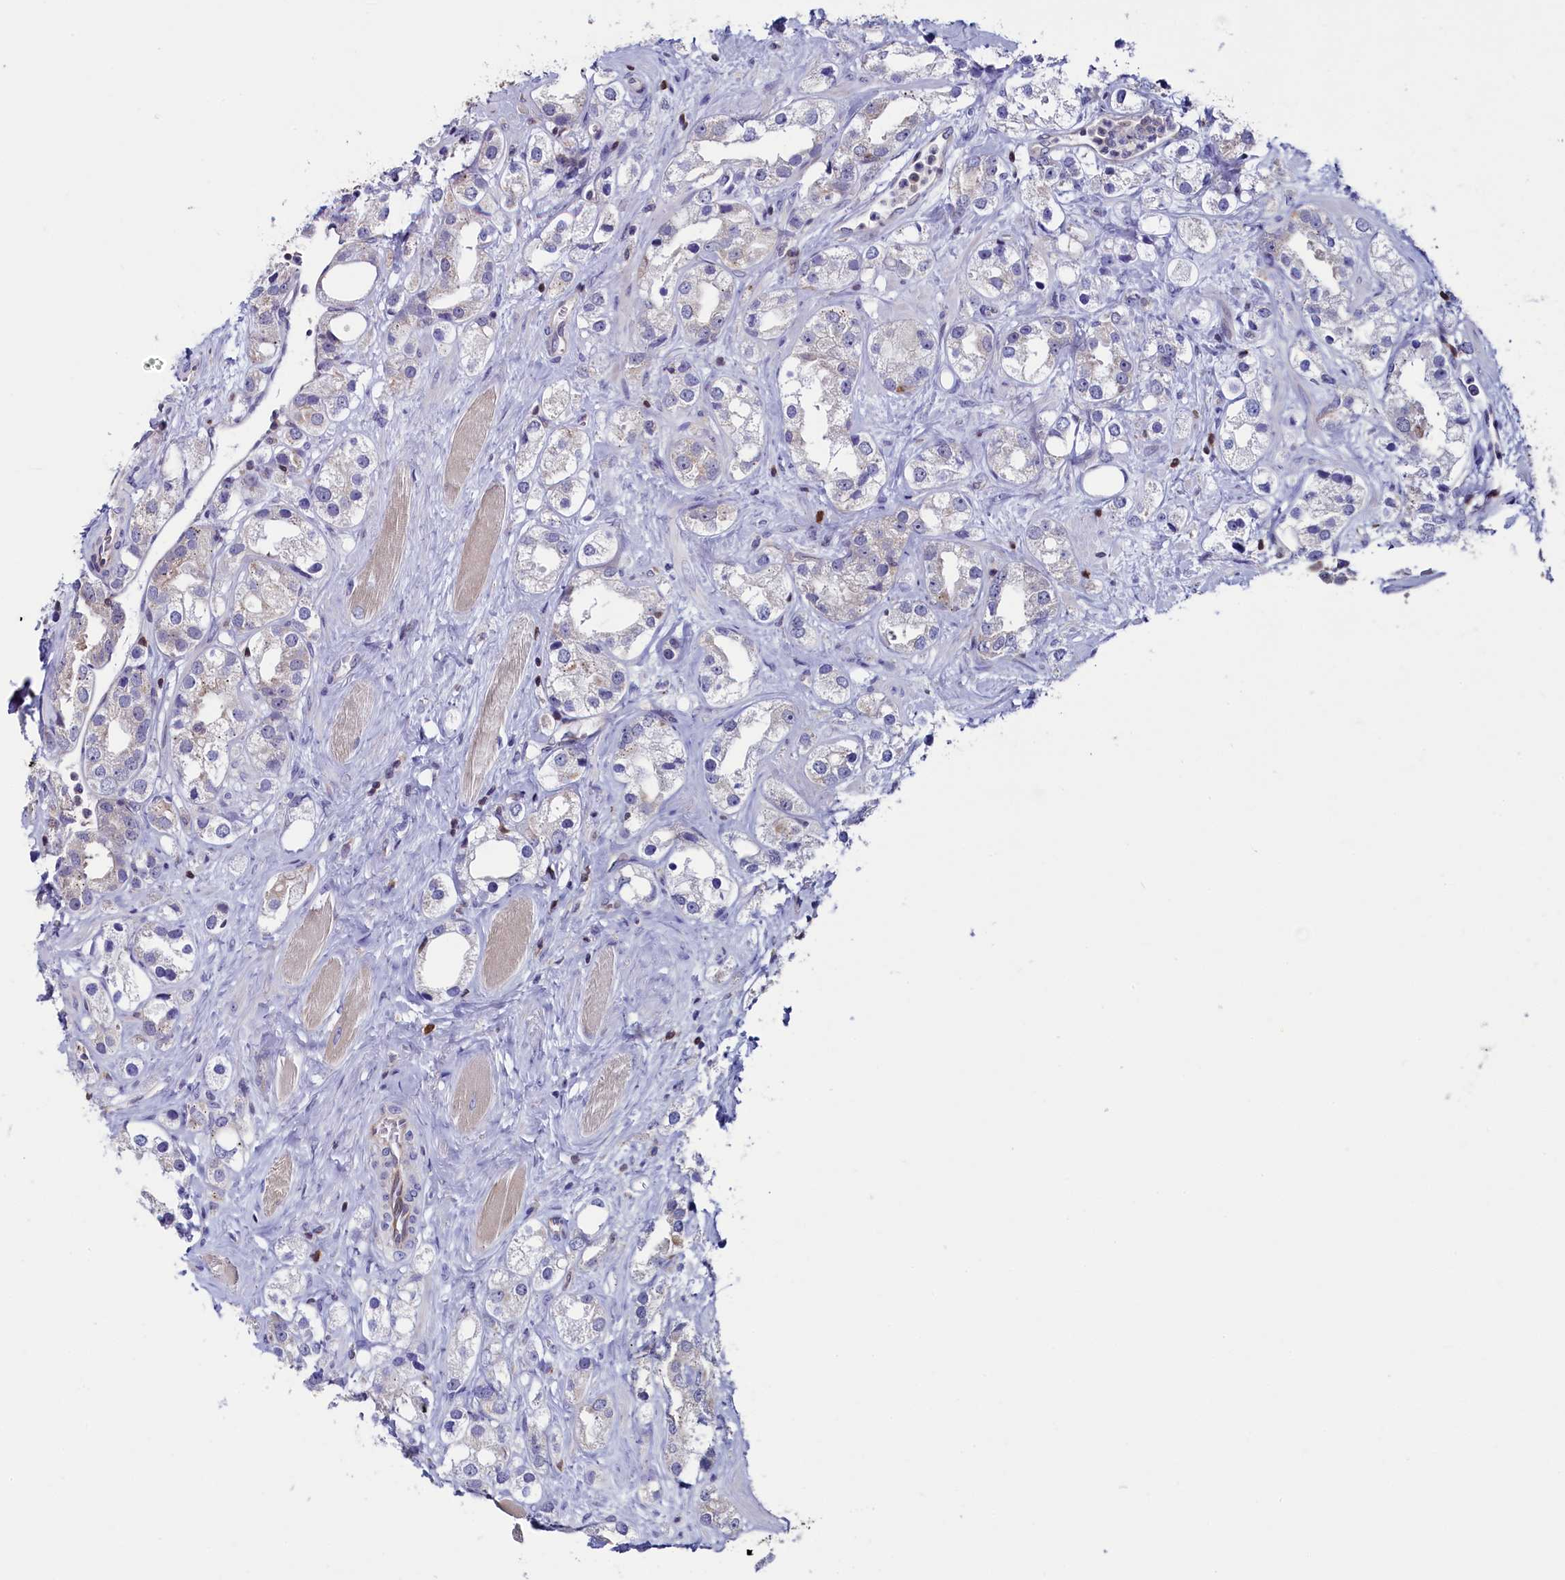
{"staining": {"intensity": "negative", "quantity": "none", "location": "none"}, "tissue": "prostate cancer", "cell_type": "Tumor cells", "image_type": "cancer", "snomed": [{"axis": "morphology", "description": "Adenocarcinoma, NOS"}, {"axis": "topography", "description": "Prostate"}], "caption": "The micrograph shows no significant expression in tumor cells of prostate cancer.", "gene": "CIAPIN1", "patient": {"sex": "male", "age": 79}}